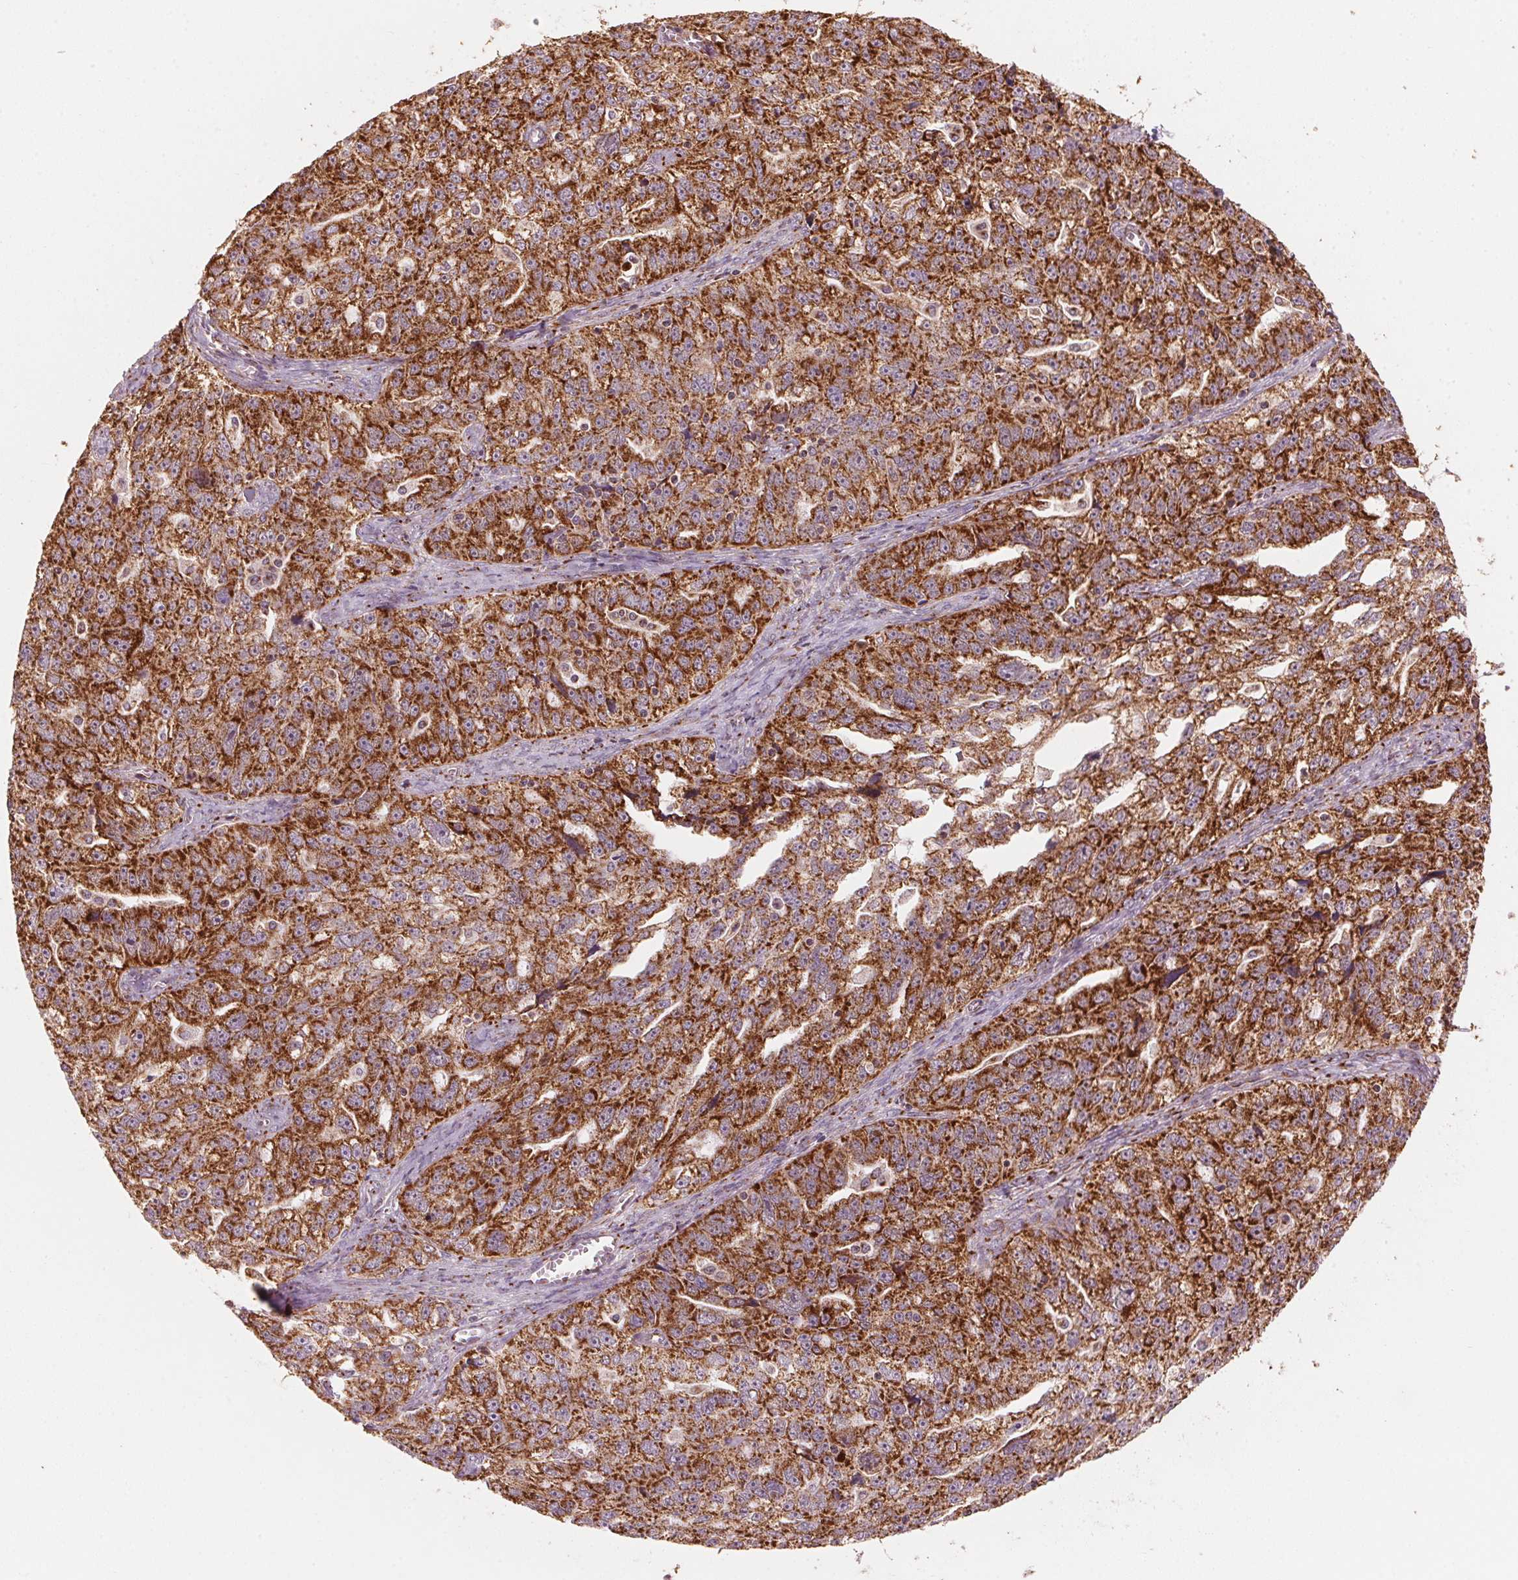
{"staining": {"intensity": "strong", "quantity": ">75%", "location": "cytoplasmic/membranous"}, "tissue": "ovarian cancer", "cell_type": "Tumor cells", "image_type": "cancer", "snomed": [{"axis": "morphology", "description": "Cystadenocarcinoma, serous, NOS"}, {"axis": "topography", "description": "Ovary"}], "caption": "Ovarian serous cystadenocarcinoma stained with a brown dye shows strong cytoplasmic/membranous positive staining in approximately >75% of tumor cells.", "gene": "TOMM70", "patient": {"sex": "female", "age": 51}}